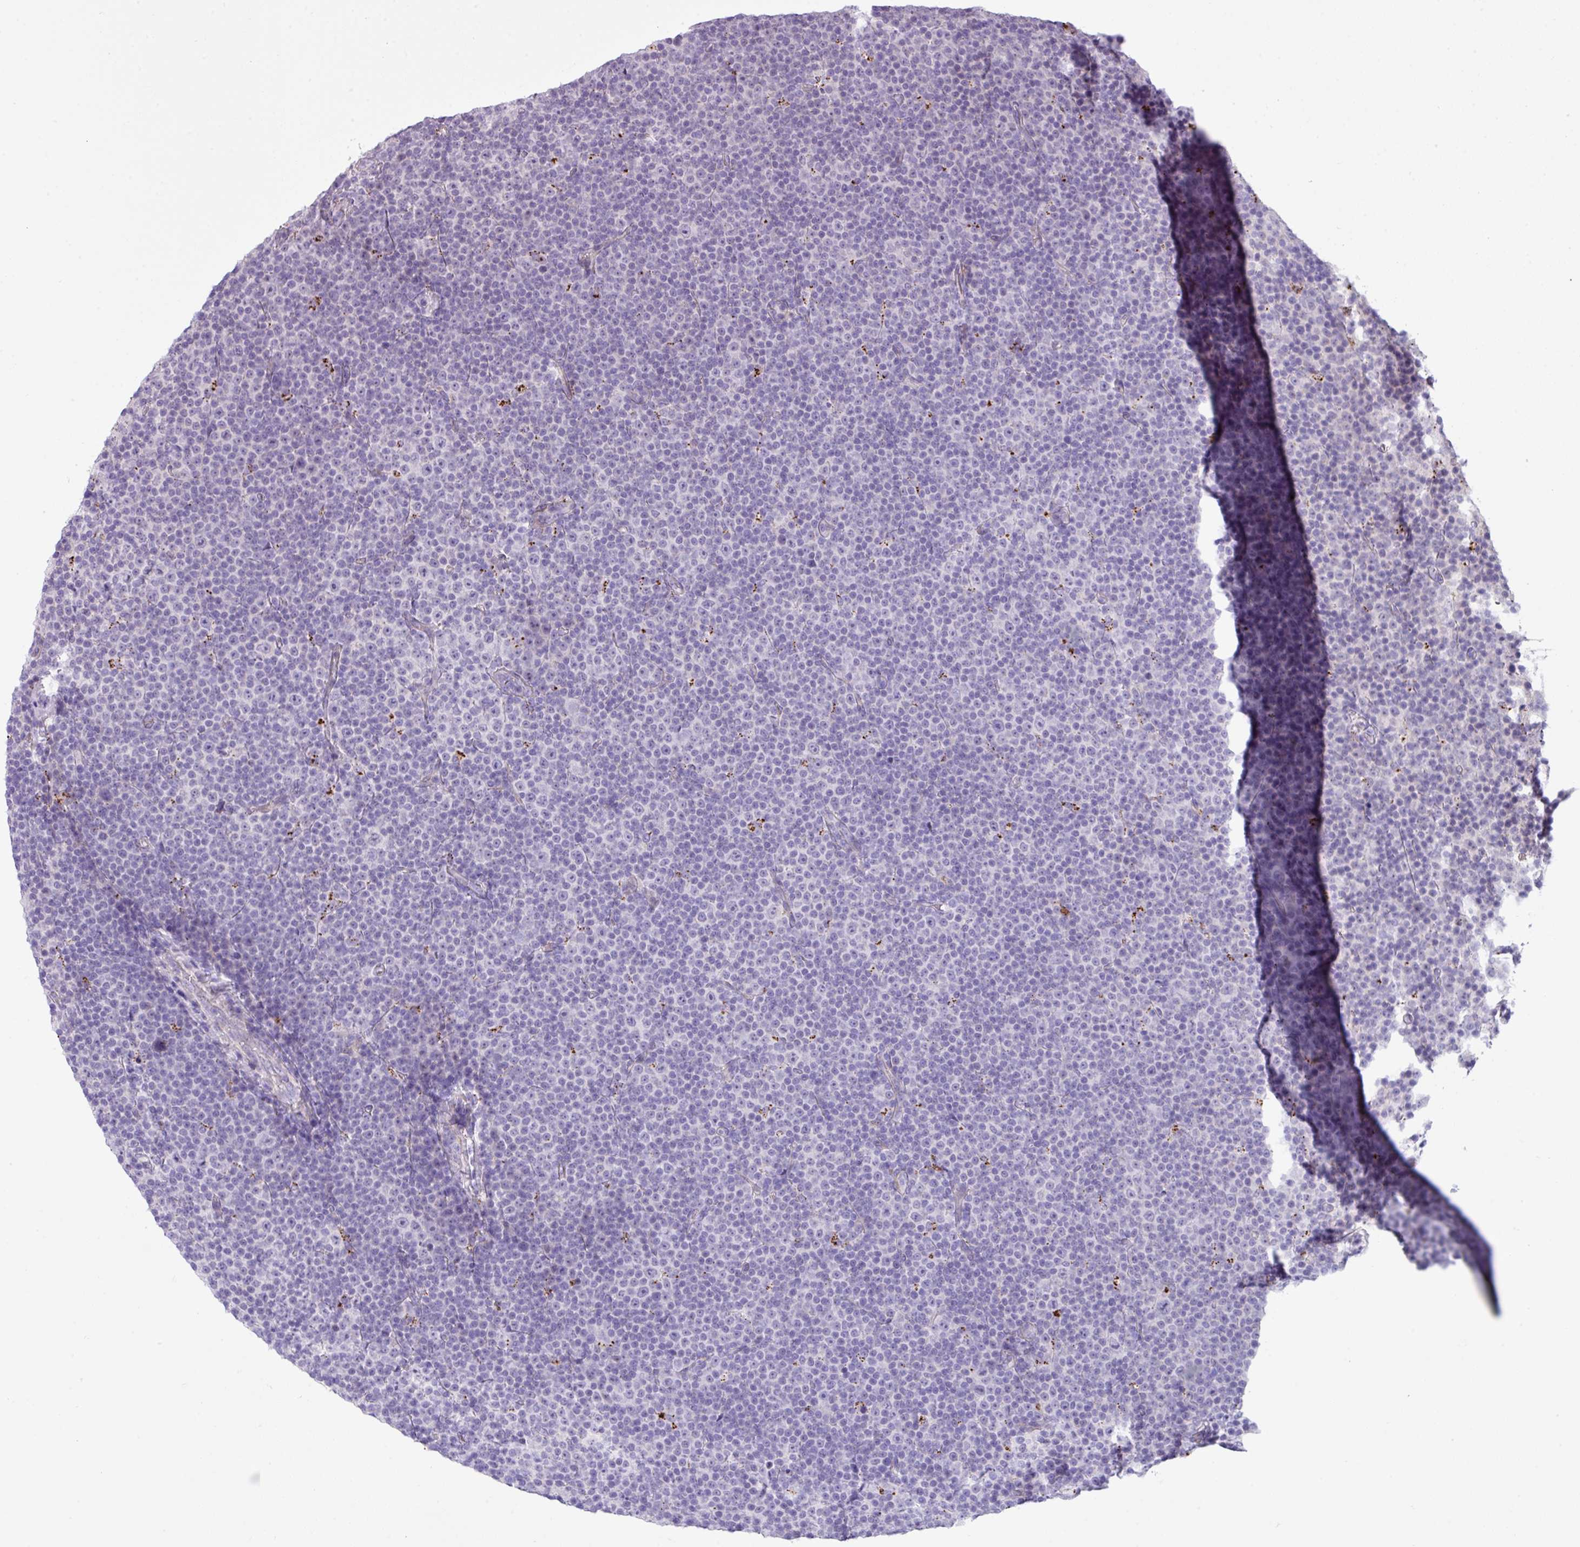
{"staining": {"intensity": "negative", "quantity": "none", "location": "none"}, "tissue": "lymphoma", "cell_type": "Tumor cells", "image_type": "cancer", "snomed": [{"axis": "morphology", "description": "Malignant lymphoma, non-Hodgkin's type, Low grade"}, {"axis": "topography", "description": "Lymph node"}], "caption": "High magnification brightfield microscopy of low-grade malignant lymphoma, non-Hodgkin's type stained with DAB (brown) and counterstained with hematoxylin (blue): tumor cells show no significant staining.", "gene": "CD248", "patient": {"sex": "female", "age": 67}}